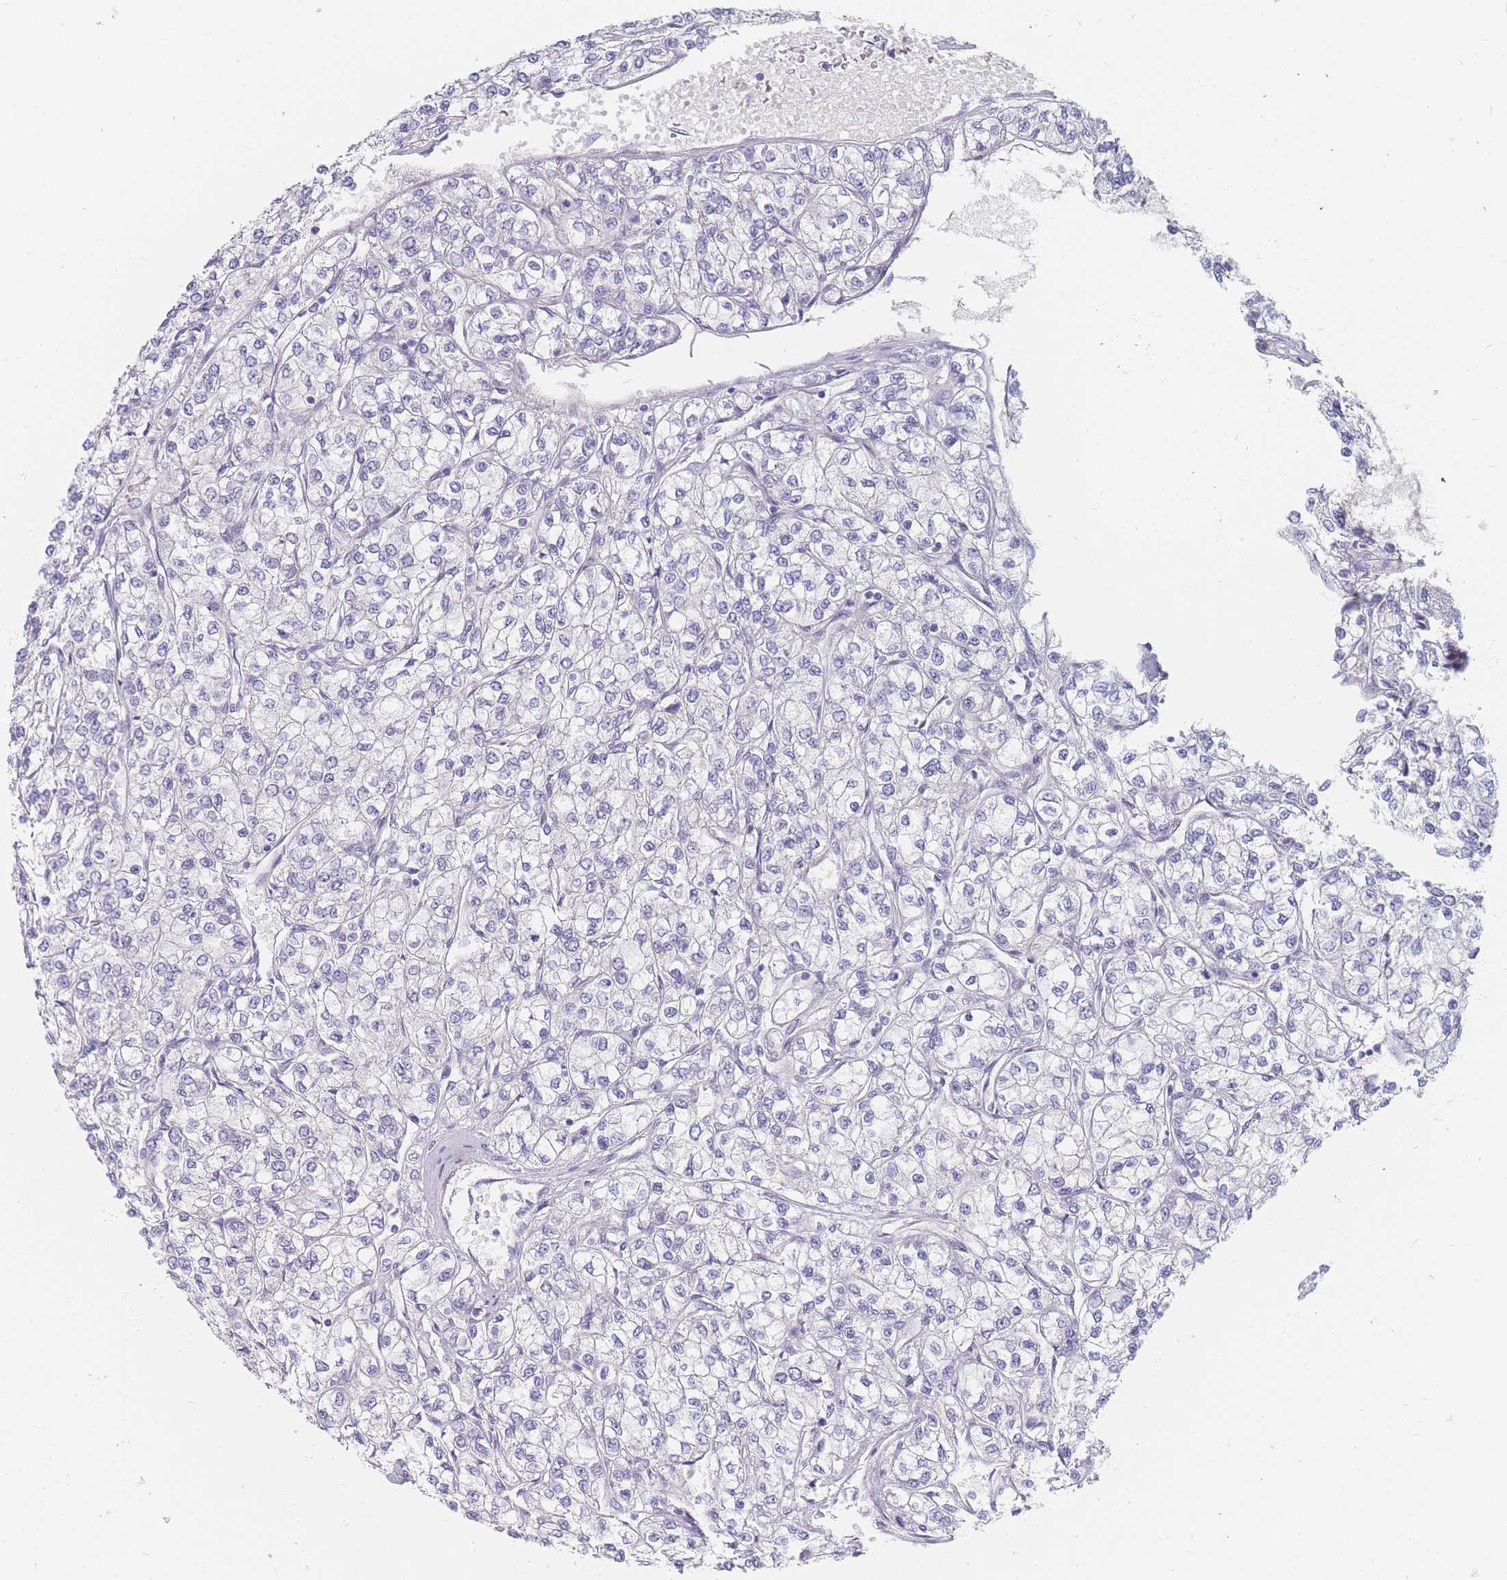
{"staining": {"intensity": "negative", "quantity": "none", "location": "none"}, "tissue": "renal cancer", "cell_type": "Tumor cells", "image_type": "cancer", "snomed": [{"axis": "morphology", "description": "Adenocarcinoma, NOS"}, {"axis": "topography", "description": "Kidney"}], "caption": "There is no significant expression in tumor cells of renal cancer. The staining is performed using DAB (3,3'-diaminobenzidine) brown chromogen with nuclei counter-stained in using hematoxylin.", "gene": "SPATS1", "patient": {"sex": "male", "age": 80}}